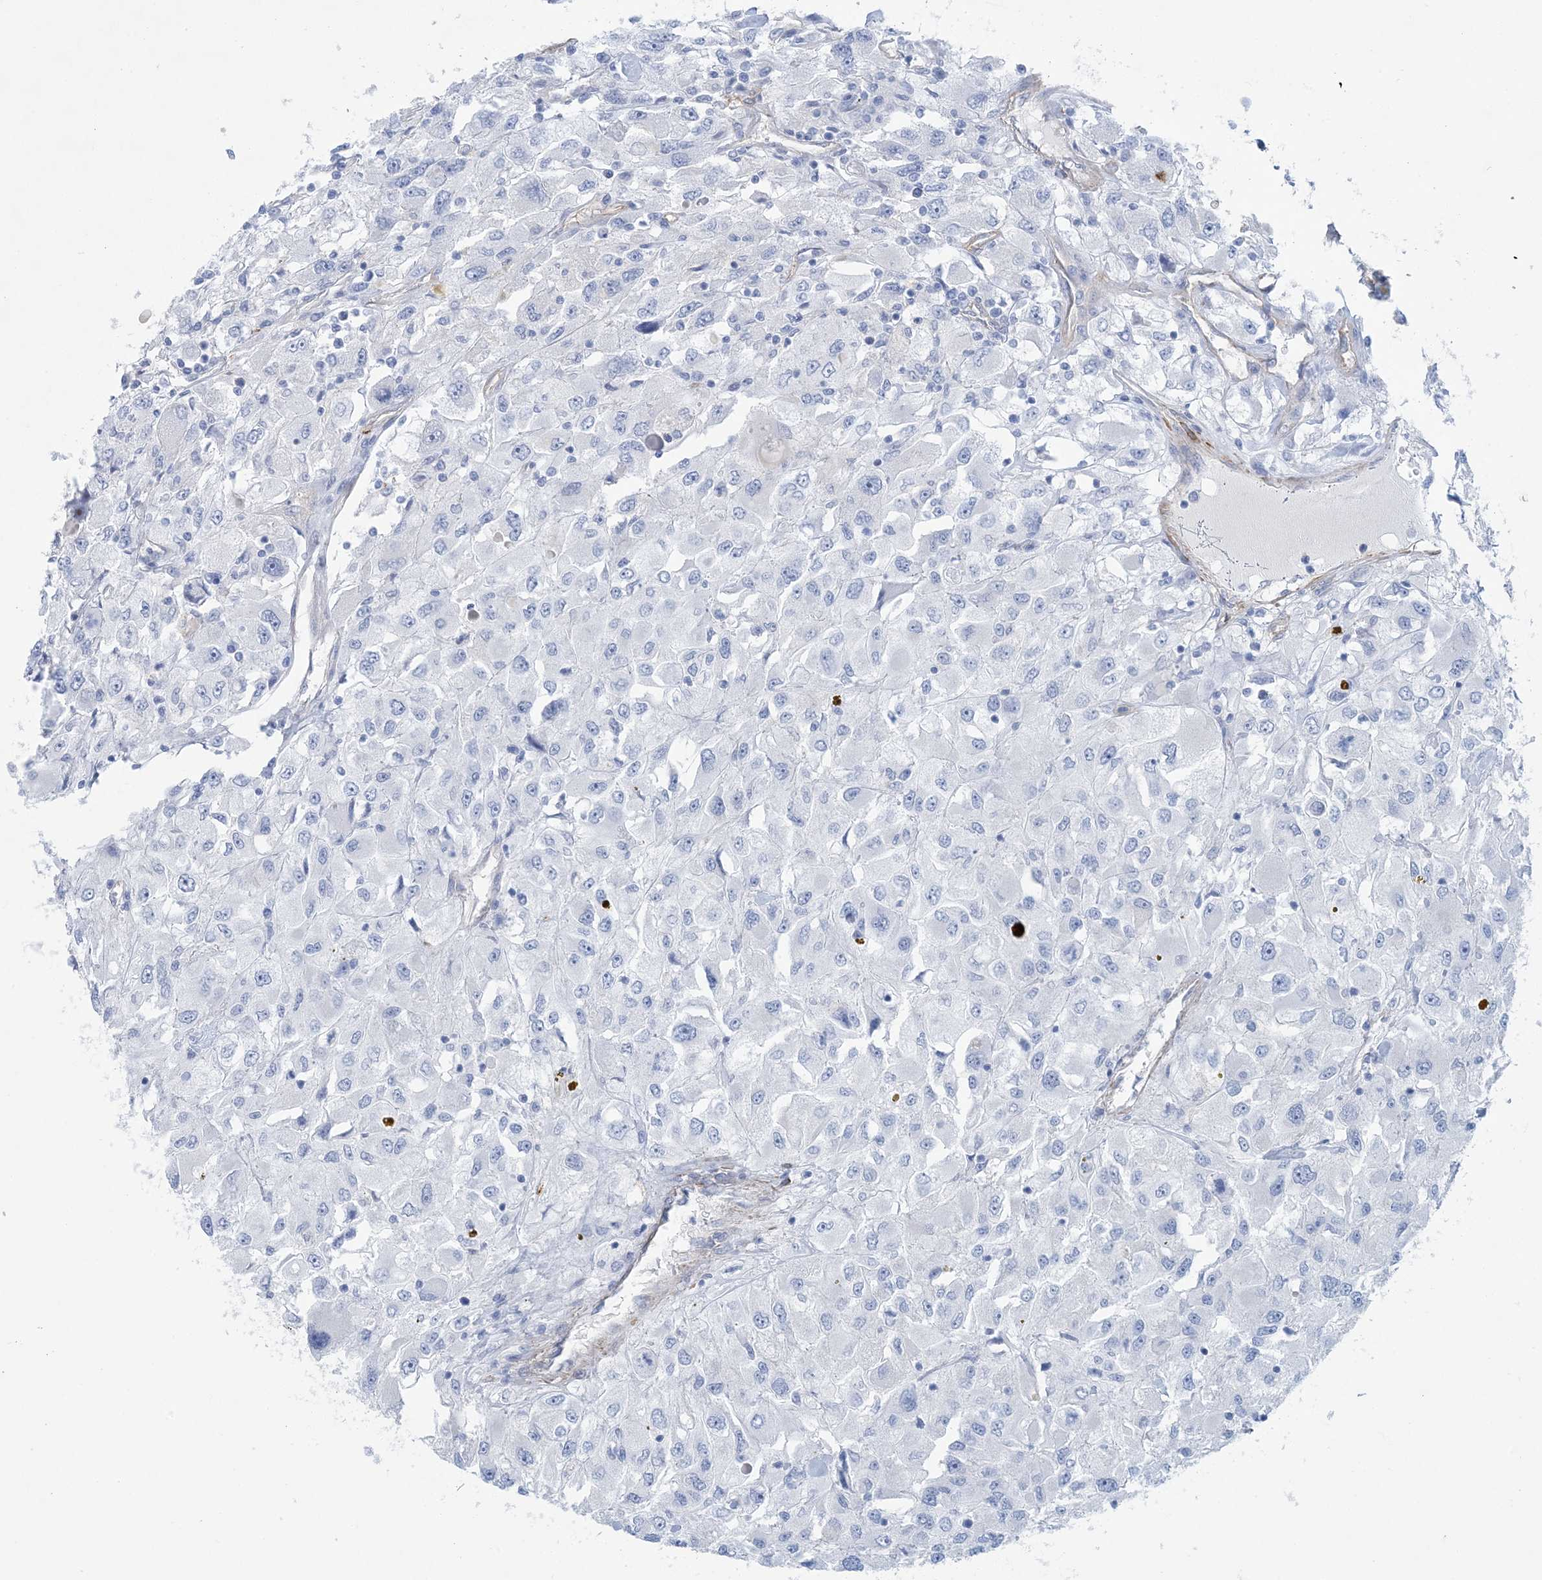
{"staining": {"intensity": "negative", "quantity": "none", "location": "none"}, "tissue": "renal cancer", "cell_type": "Tumor cells", "image_type": "cancer", "snomed": [{"axis": "morphology", "description": "Adenocarcinoma, NOS"}, {"axis": "topography", "description": "Kidney"}], "caption": "IHC of adenocarcinoma (renal) demonstrates no expression in tumor cells.", "gene": "SHANK1", "patient": {"sex": "female", "age": 52}}